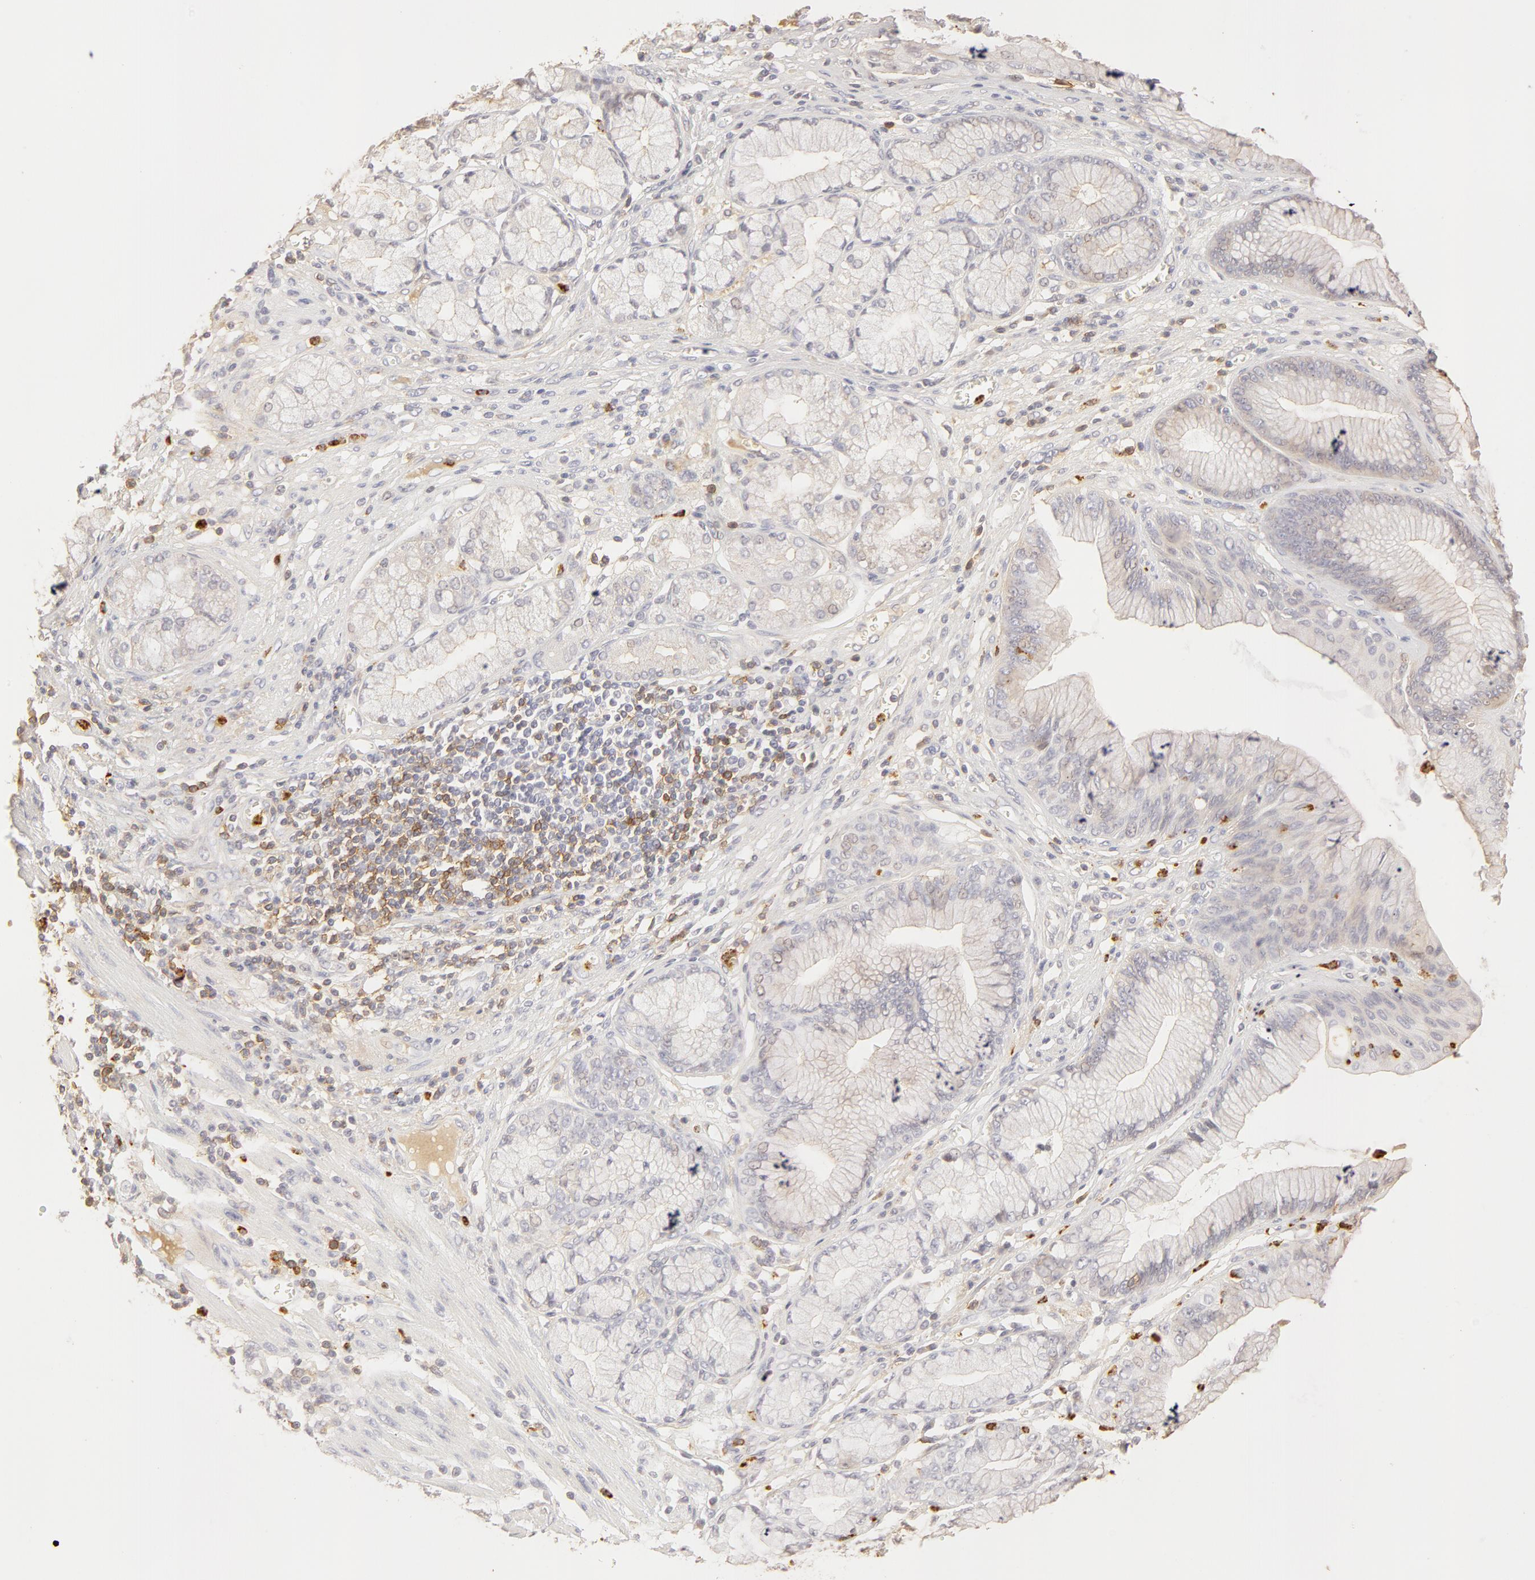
{"staining": {"intensity": "negative", "quantity": "none", "location": "none"}, "tissue": "stomach cancer", "cell_type": "Tumor cells", "image_type": "cancer", "snomed": [{"axis": "morphology", "description": "Adenocarcinoma, NOS"}, {"axis": "topography", "description": "Pancreas"}, {"axis": "topography", "description": "Stomach, upper"}], "caption": "Immunohistochemical staining of stomach cancer reveals no significant positivity in tumor cells. (DAB IHC, high magnification).", "gene": "C1R", "patient": {"sex": "male", "age": 77}}